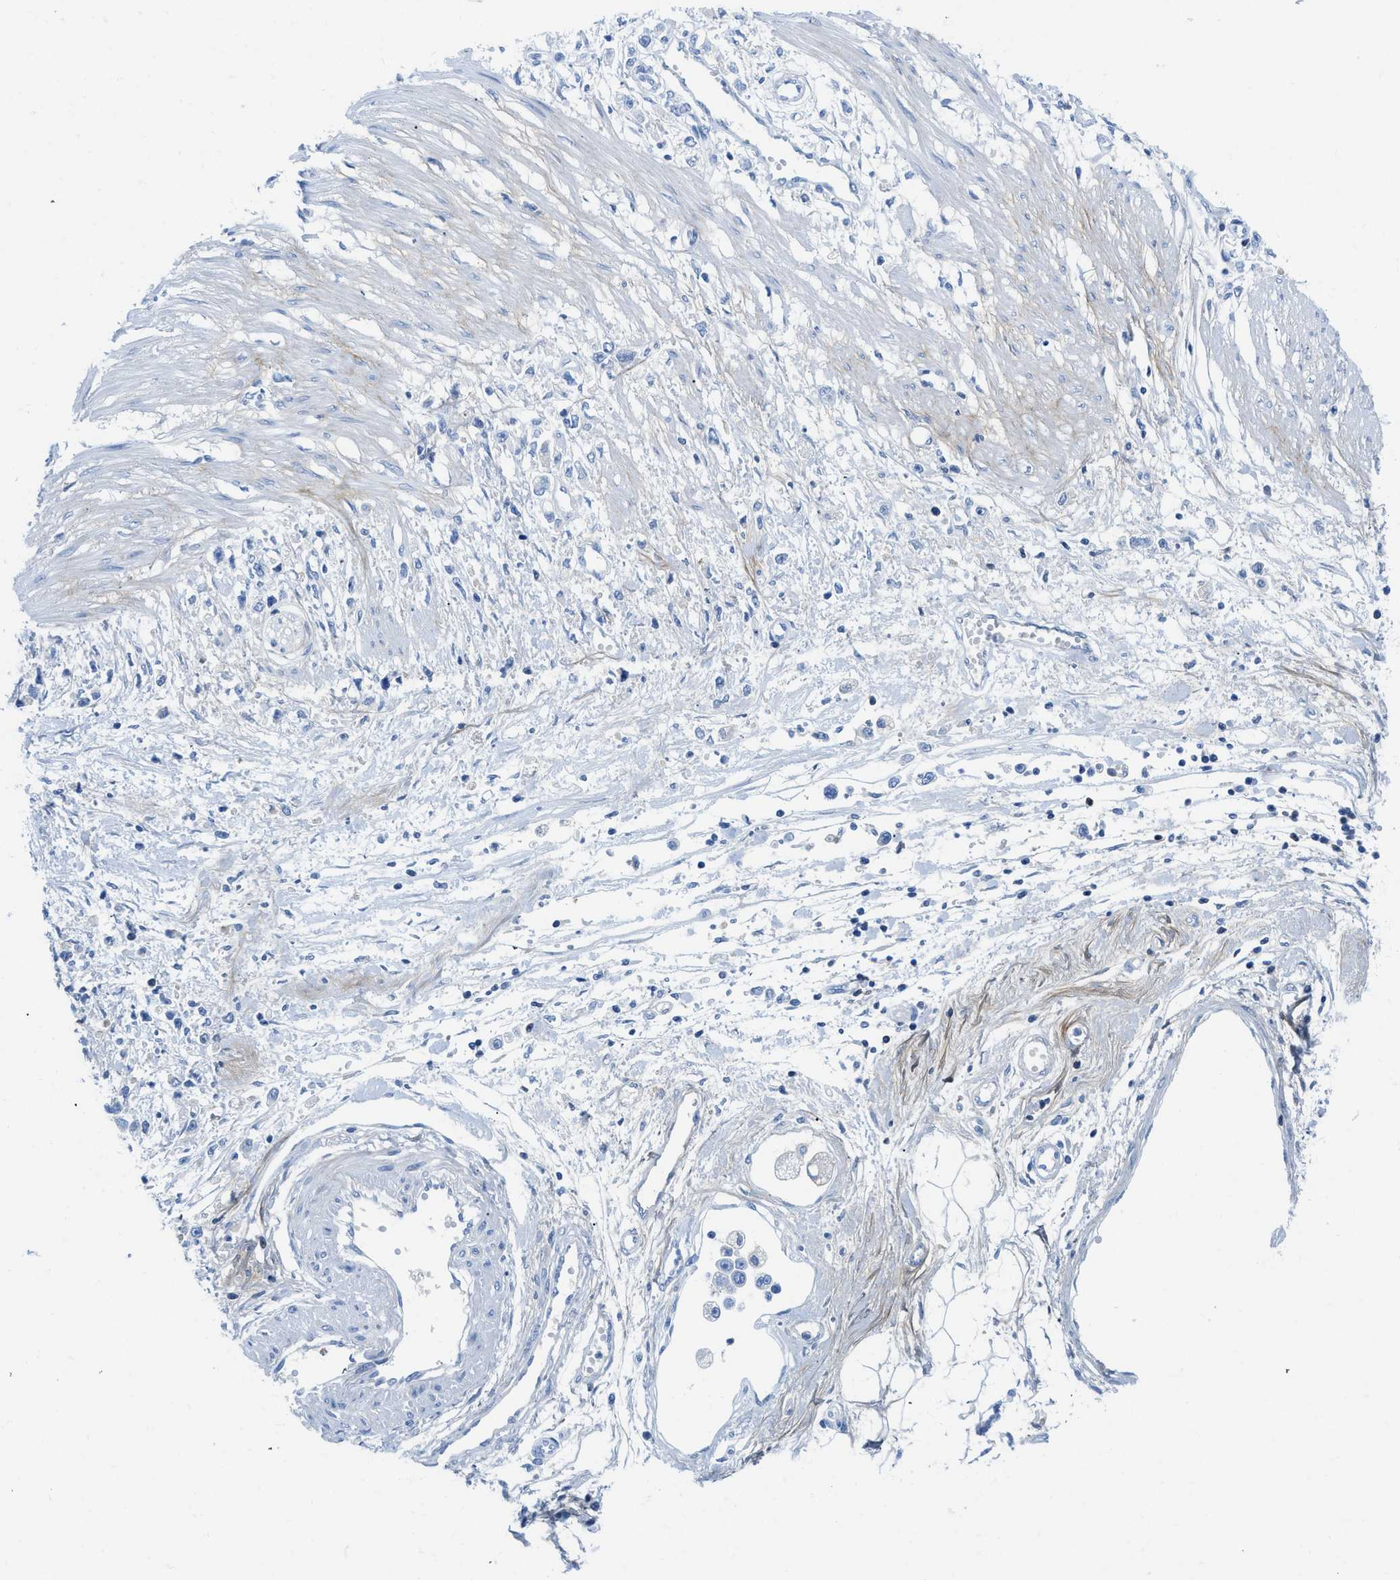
{"staining": {"intensity": "negative", "quantity": "none", "location": "none"}, "tissue": "stomach cancer", "cell_type": "Tumor cells", "image_type": "cancer", "snomed": [{"axis": "morphology", "description": "Adenocarcinoma, NOS"}, {"axis": "topography", "description": "Stomach"}], "caption": "The micrograph shows no staining of tumor cells in adenocarcinoma (stomach).", "gene": "COL3A1", "patient": {"sex": "female", "age": 59}}